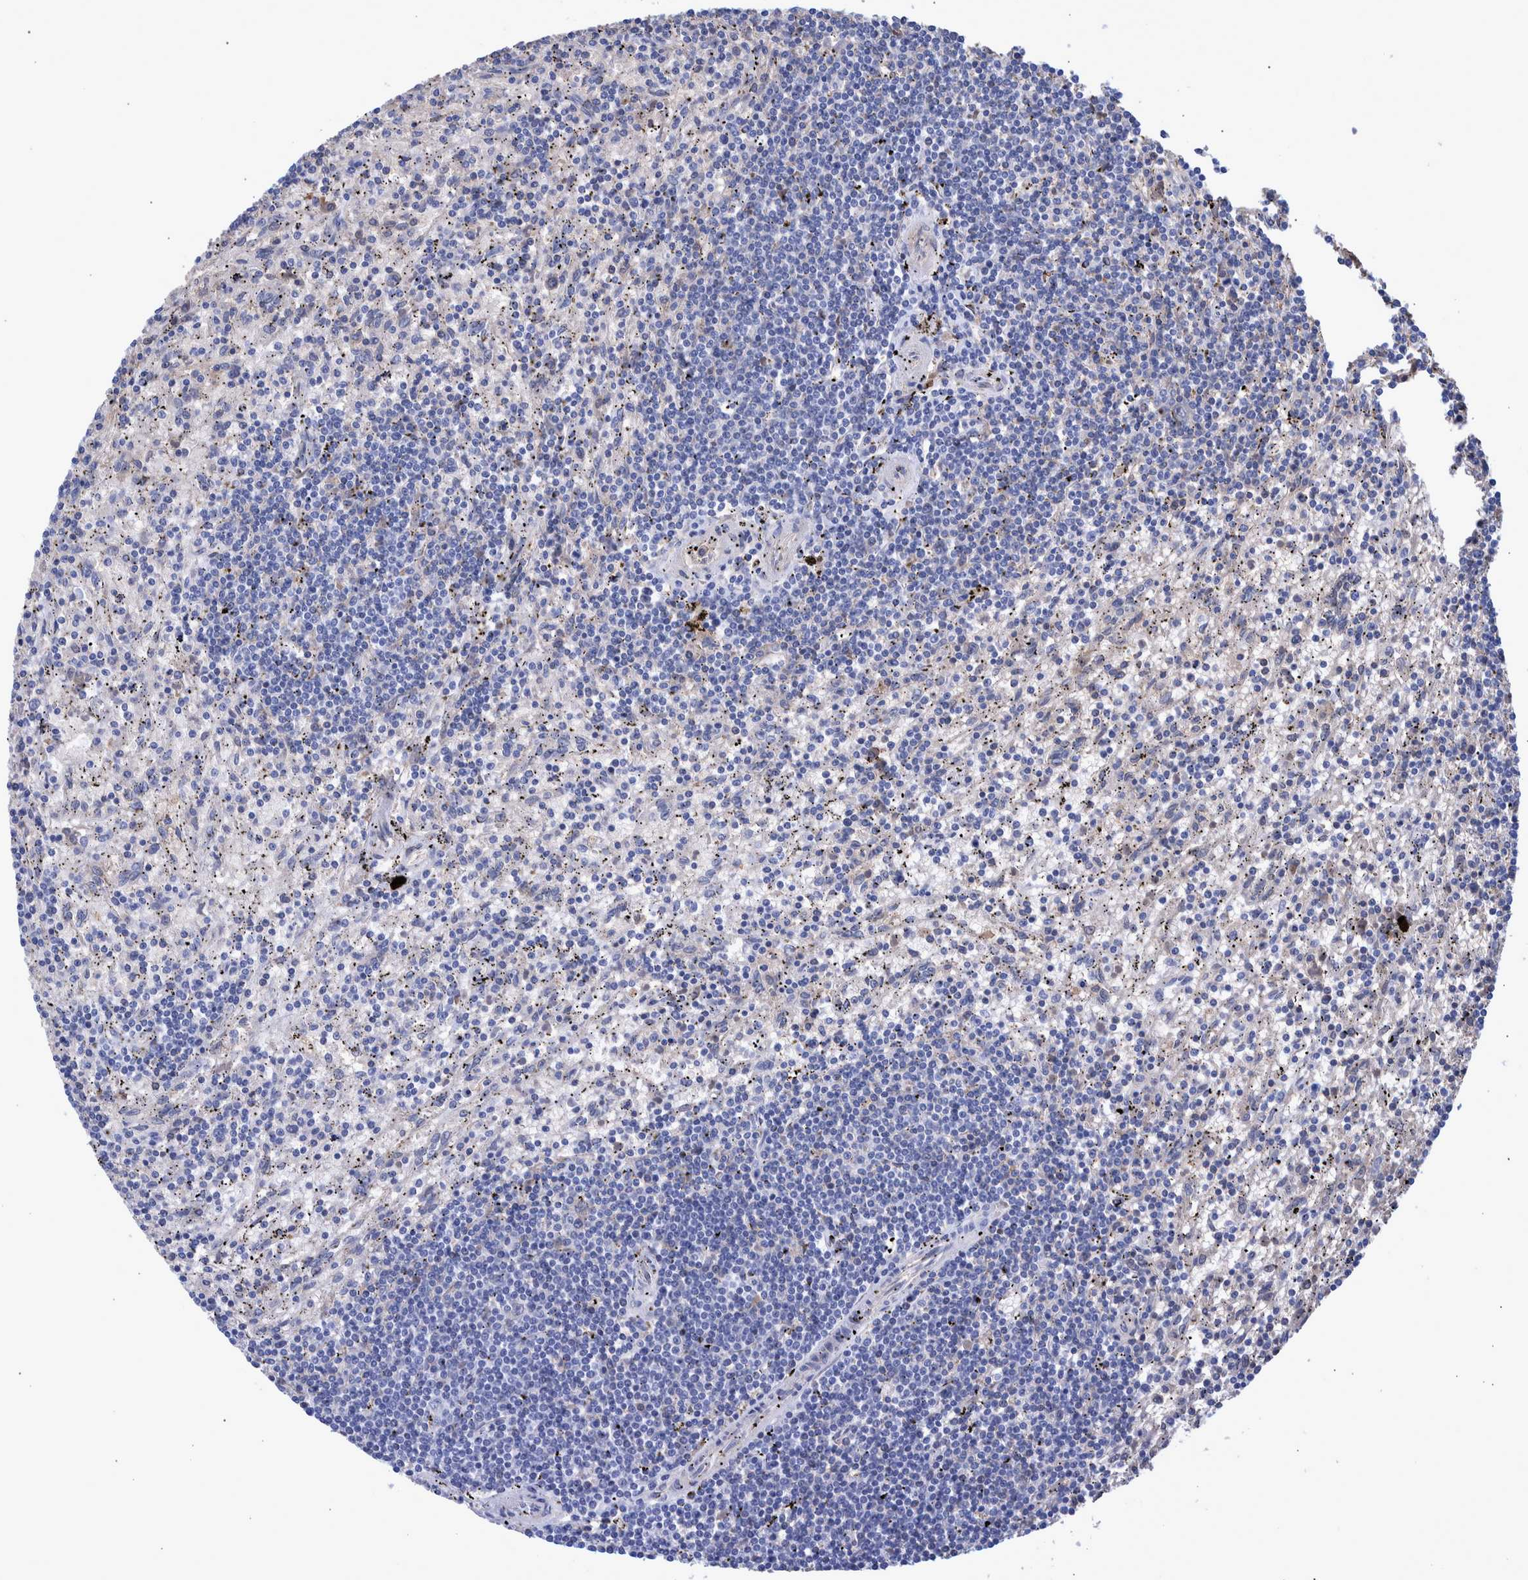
{"staining": {"intensity": "negative", "quantity": "none", "location": "none"}, "tissue": "lymphoma", "cell_type": "Tumor cells", "image_type": "cancer", "snomed": [{"axis": "morphology", "description": "Malignant lymphoma, non-Hodgkin's type, Low grade"}, {"axis": "topography", "description": "Spleen"}], "caption": "Immunohistochemical staining of malignant lymphoma, non-Hodgkin's type (low-grade) demonstrates no significant positivity in tumor cells.", "gene": "DLL4", "patient": {"sex": "male", "age": 76}}